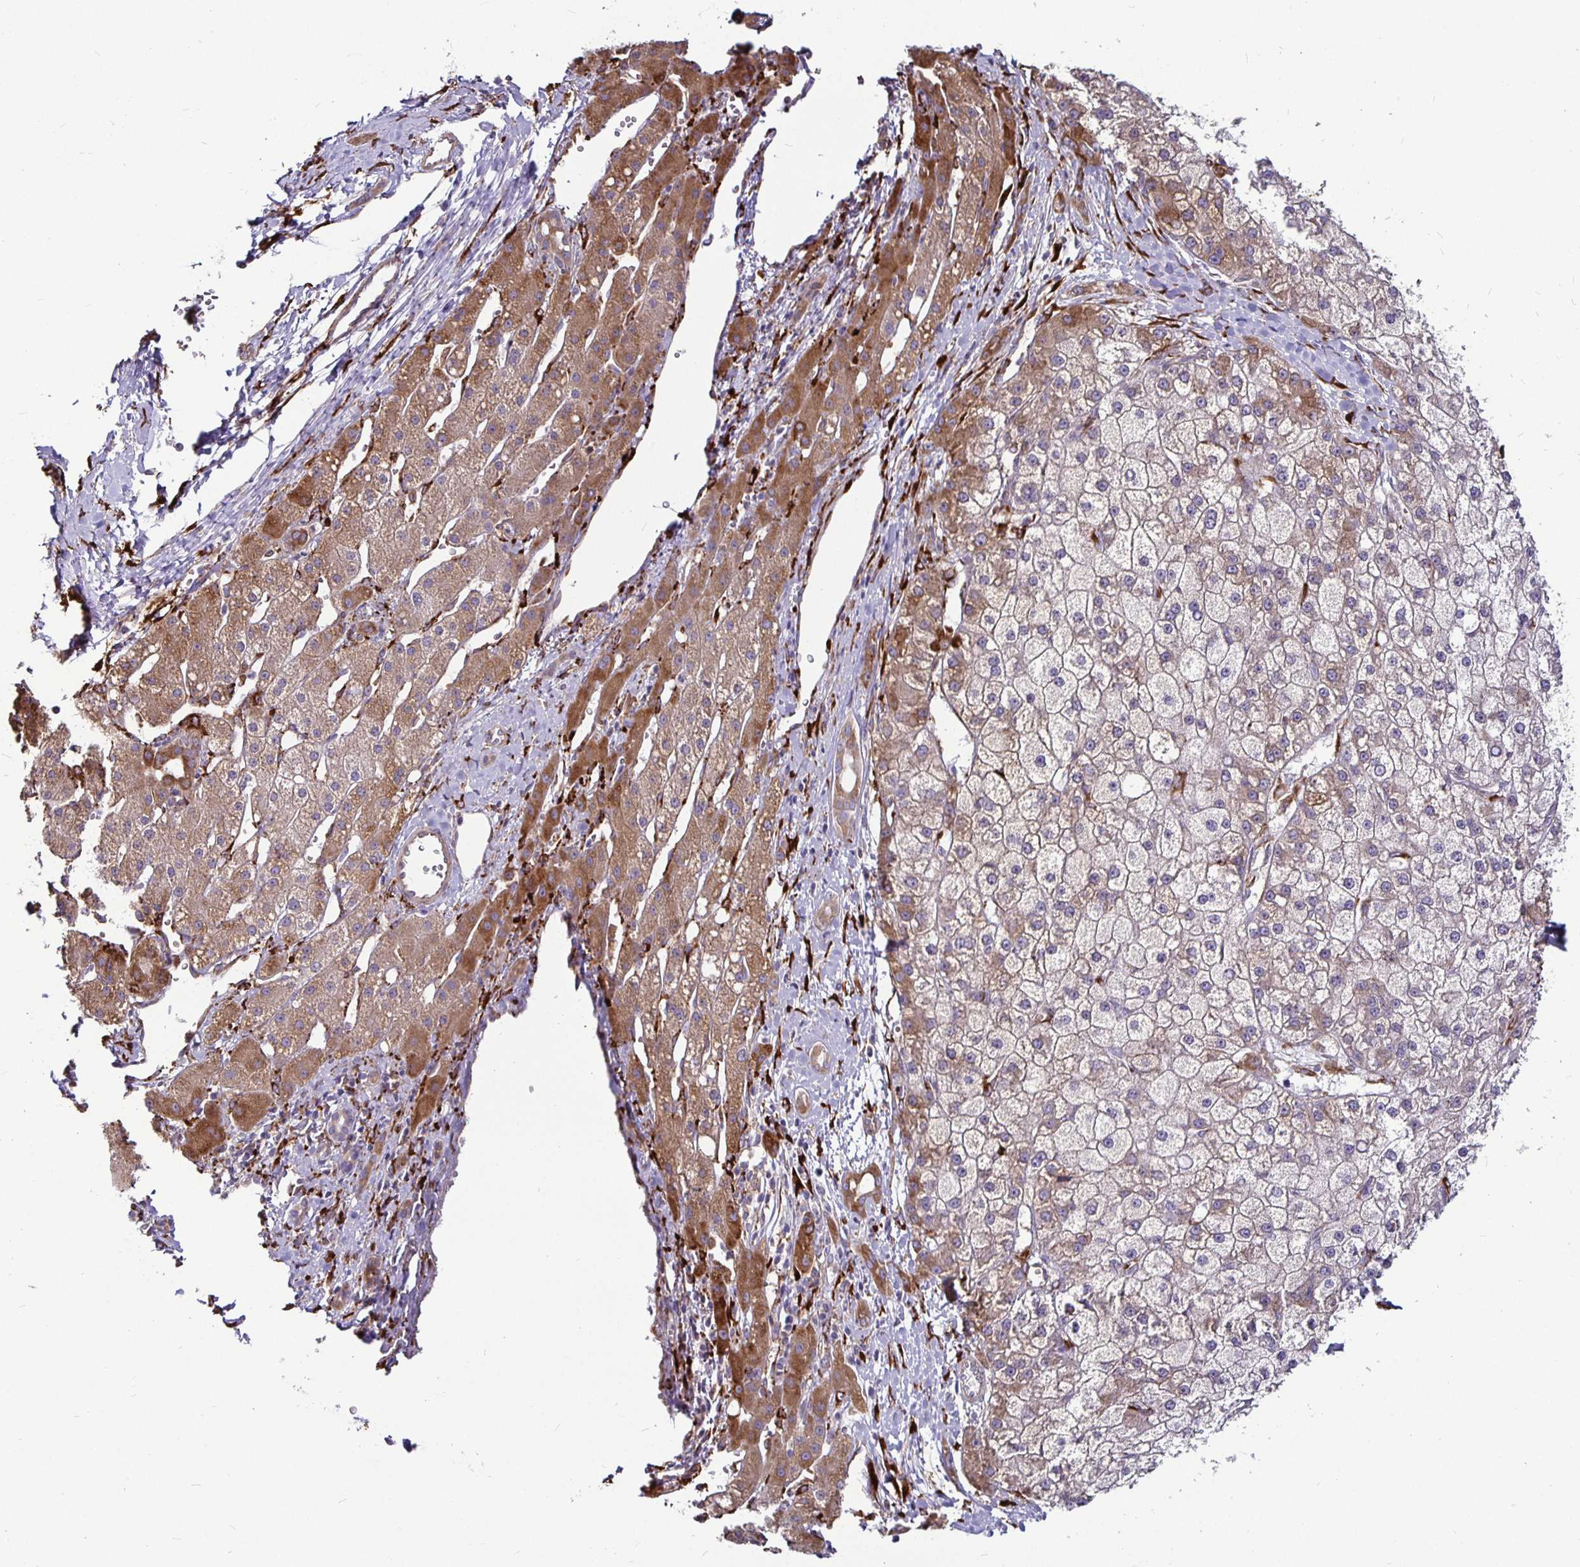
{"staining": {"intensity": "moderate", "quantity": "25%-75%", "location": "cytoplasmic/membranous"}, "tissue": "liver cancer", "cell_type": "Tumor cells", "image_type": "cancer", "snomed": [{"axis": "morphology", "description": "Carcinoma, Hepatocellular, NOS"}, {"axis": "topography", "description": "Liver"}], "caption": "A medium amount of moderate cytoplasmic/membranous staining is present in approximately 25%-75% of tumor cells in hepatocellular carcinoma (liver) tissue. The protein is shown in brown color, while the nuclei are stained blue.", "gene": "P4HA2", "patient": {"sex": "male", "age": 67}}